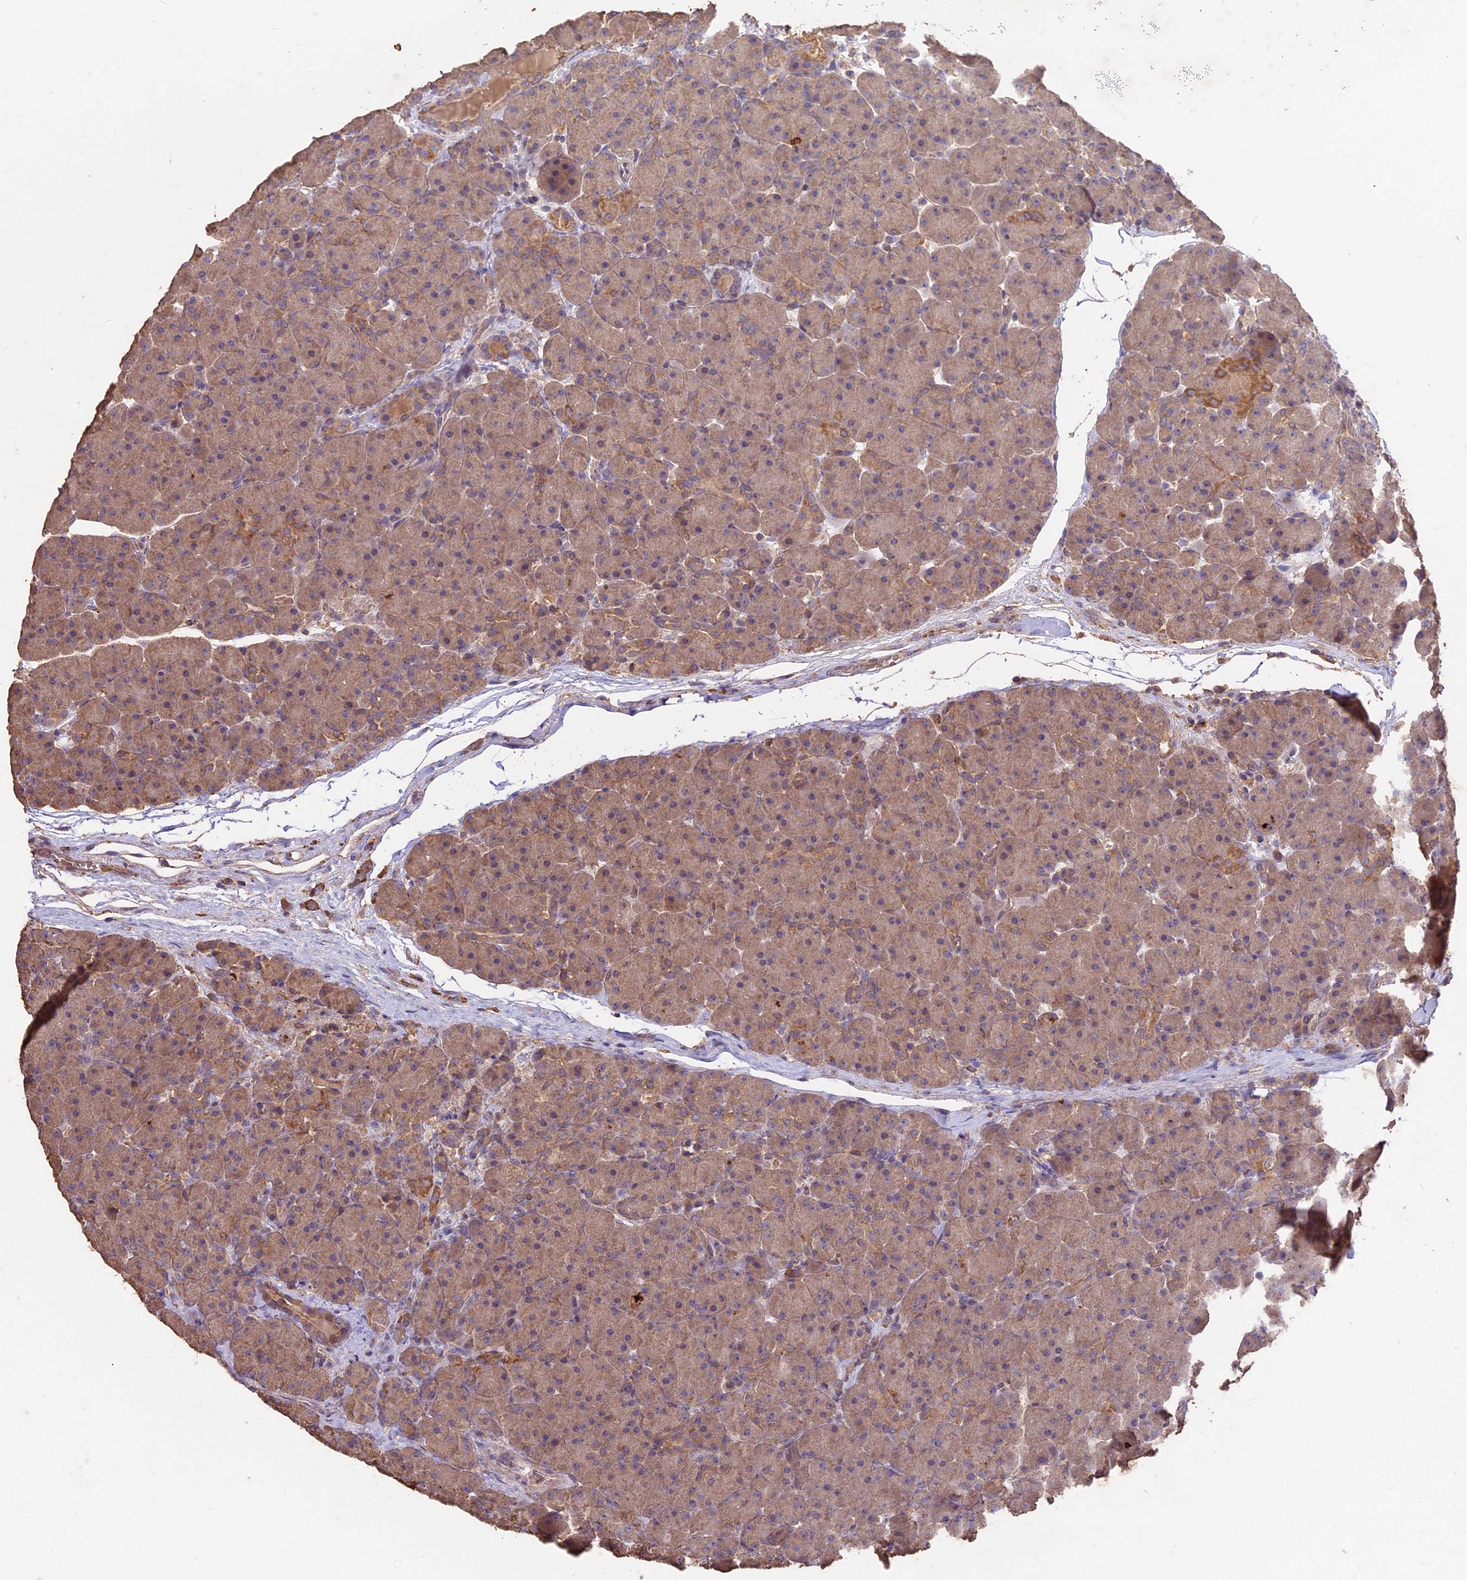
{"staining": {"intensity": "moderate", "quantity": ">75%", "location": "cytoplasmic/membranous"}, "tissue": "pancreas", "cell_type": "Exocrine glandular cells", "image_type": "normal", "snomed": [{"axis": "morphology", "description": "Normal tissue, NOS"}, {"axis": "topography", "description": "Pancreas"}], "caption": "Immunohistochemical staining of normal pancreas shows >75% levels of moderate cytoplasmic/membranous protein expression in approximately >75% of exocrine glandular cells.", "gene": "CEMIP2", "patient": {"sex": "male", "age": 66}}